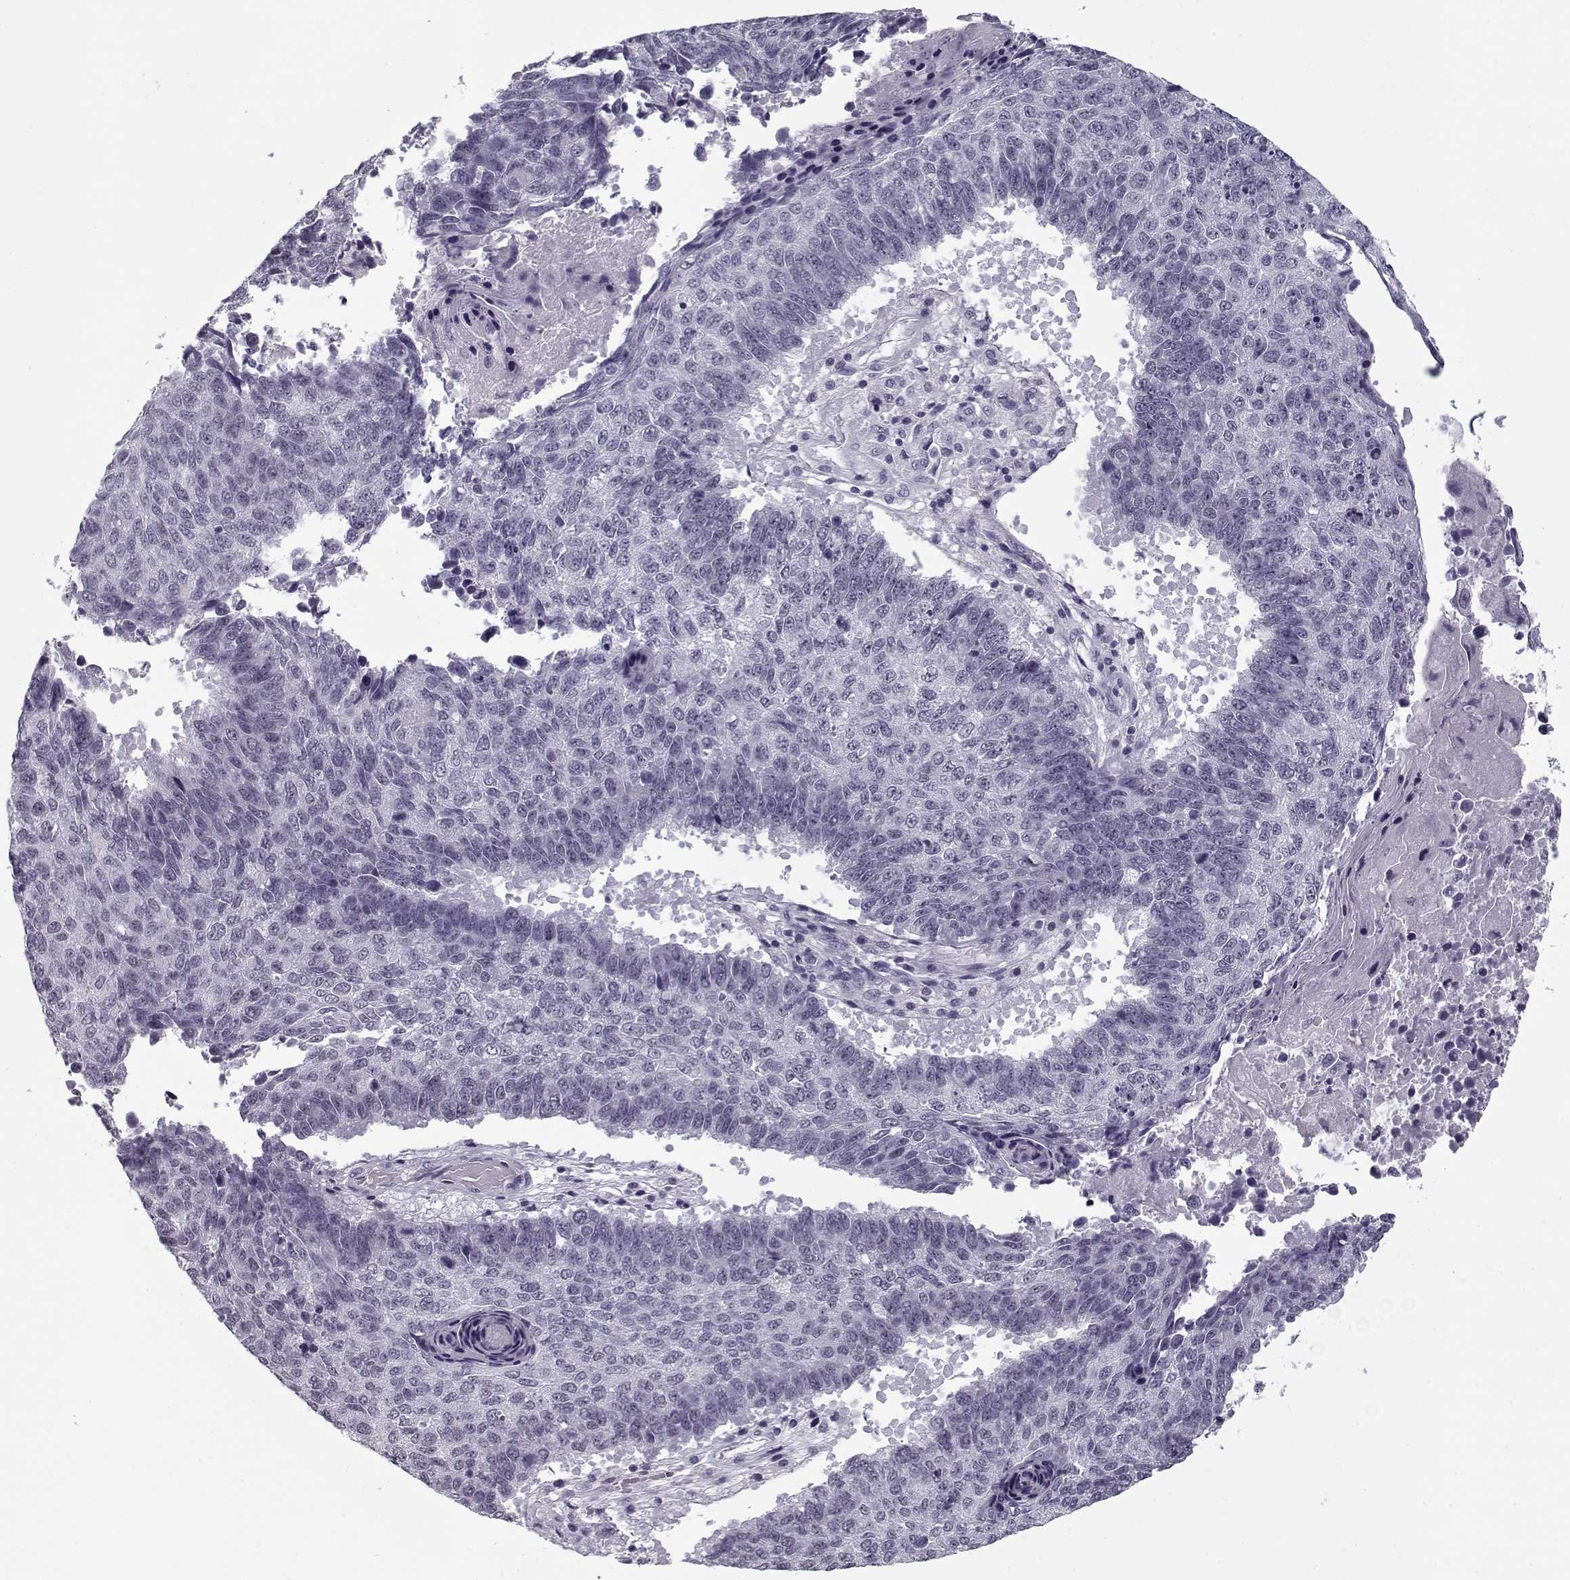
{"staining": {"intensity": "negative", "quantity": "none", "location": "none"}, "tissue": "lung cancer", "cell_type": "Tumor cells", "image_type": "cancer", "snomed": [{"axis": "morphology", "description": "Squamous cell carcinoma, NOS"}, {"axis": "topography", "description": "Lung"}], "caption": "IHC micrograph of neoplastic tissue: lung cancer (squamous cell carcinoma) stained with DAB (3,3'-diaminobenzidine) reveals no significant protein positivity in tumor cells.", "gene": "RNF32", "patient": {"sex": "male", "age": 73}}